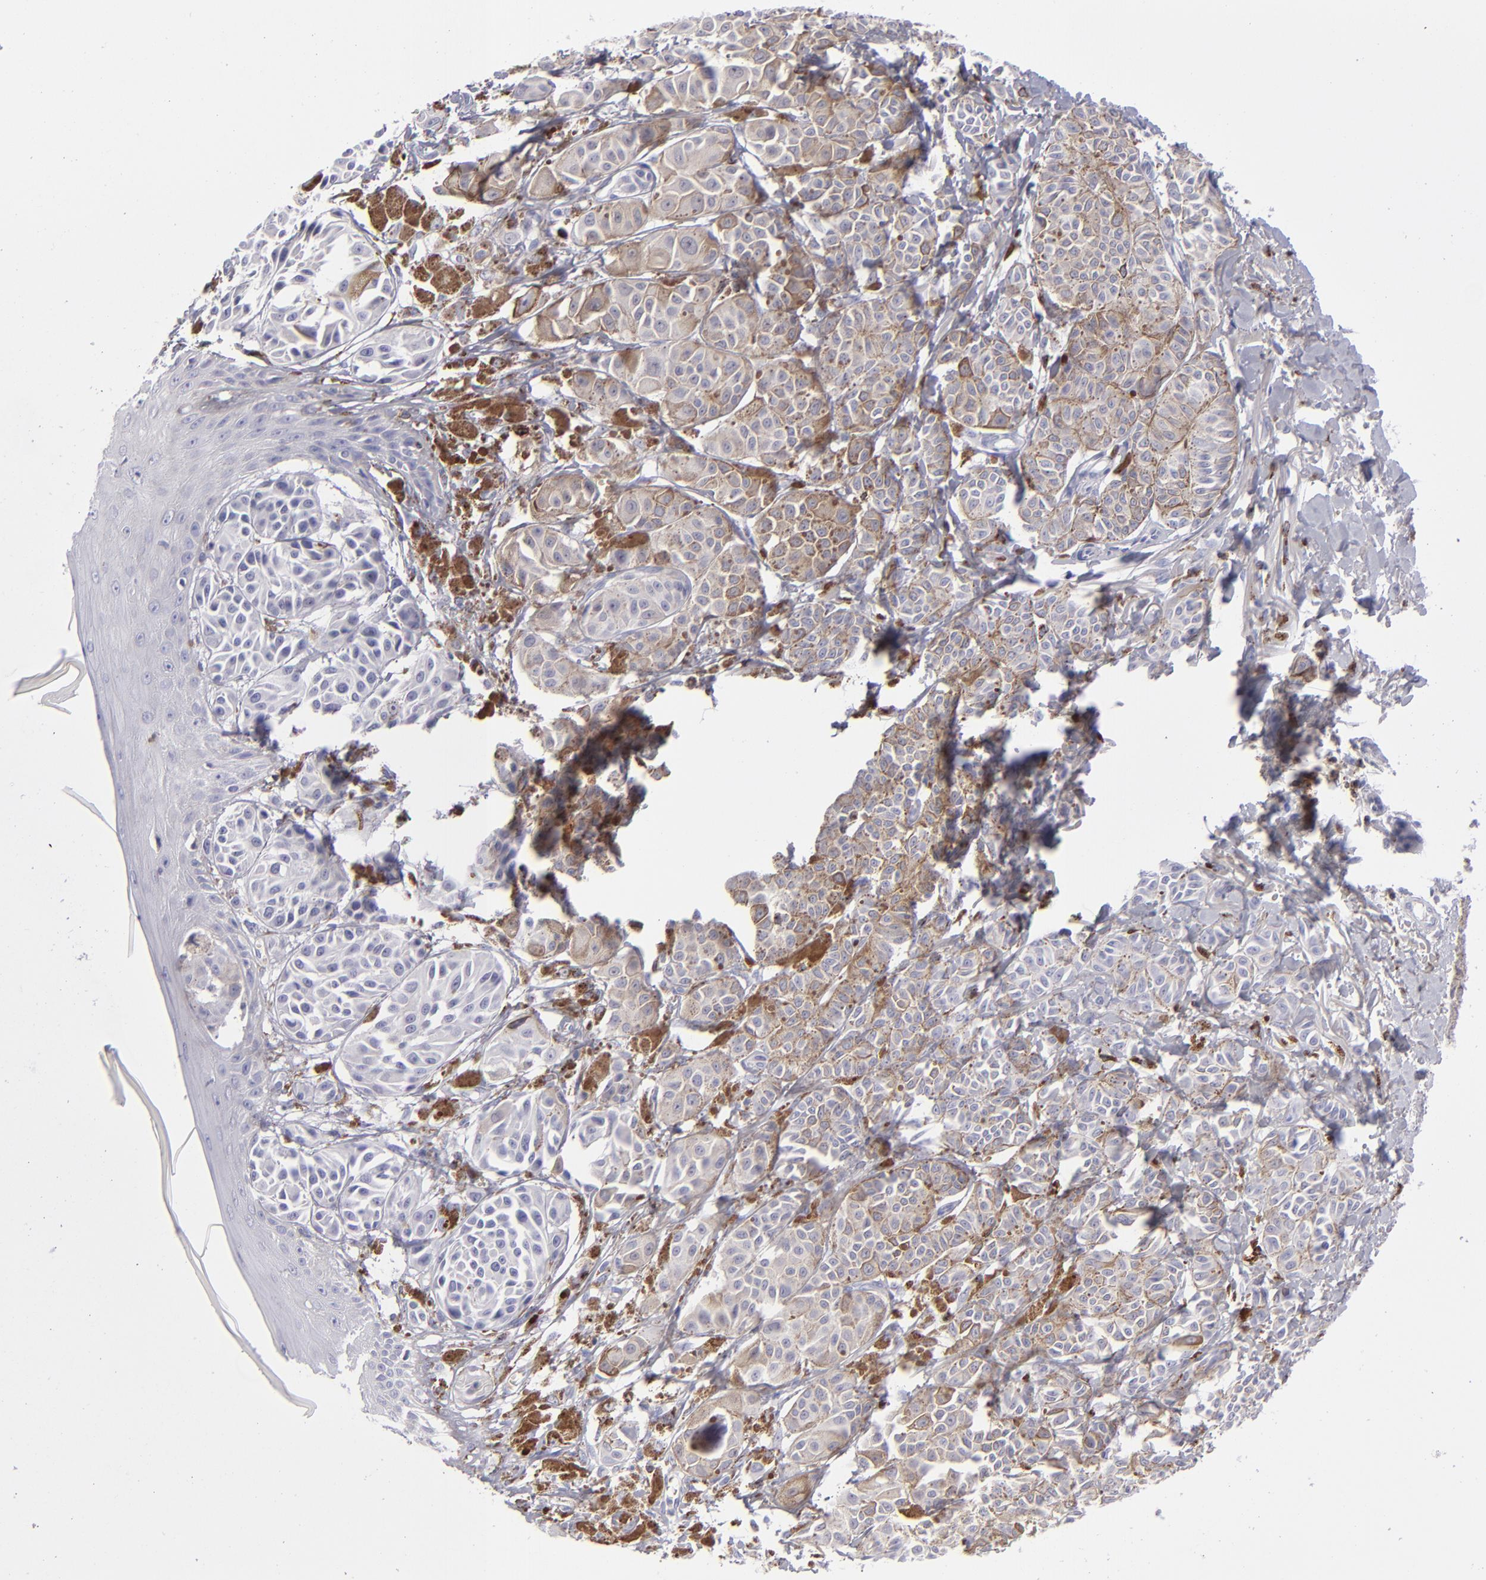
{"staining": {"intensity": "weak", "quantity": "25%-75%", "location": "cytoplasmic/membranous"}, "tissue": "melanoma", "cell_type": "Tumor cells", "image_type": "cancer", "snomed": [{"axis": "morphology", "description": "Malignant melanoma, NOS"}, {"axis": "topography", "description": "Skin"}], "caption": "Protein expression analysis of melanoma exhibits weak cytoplasmic/membranous positivity in about 25%-75% of tumor cells.", "gene": "CD2", "patient": {"sex": "male", "age": 76}}